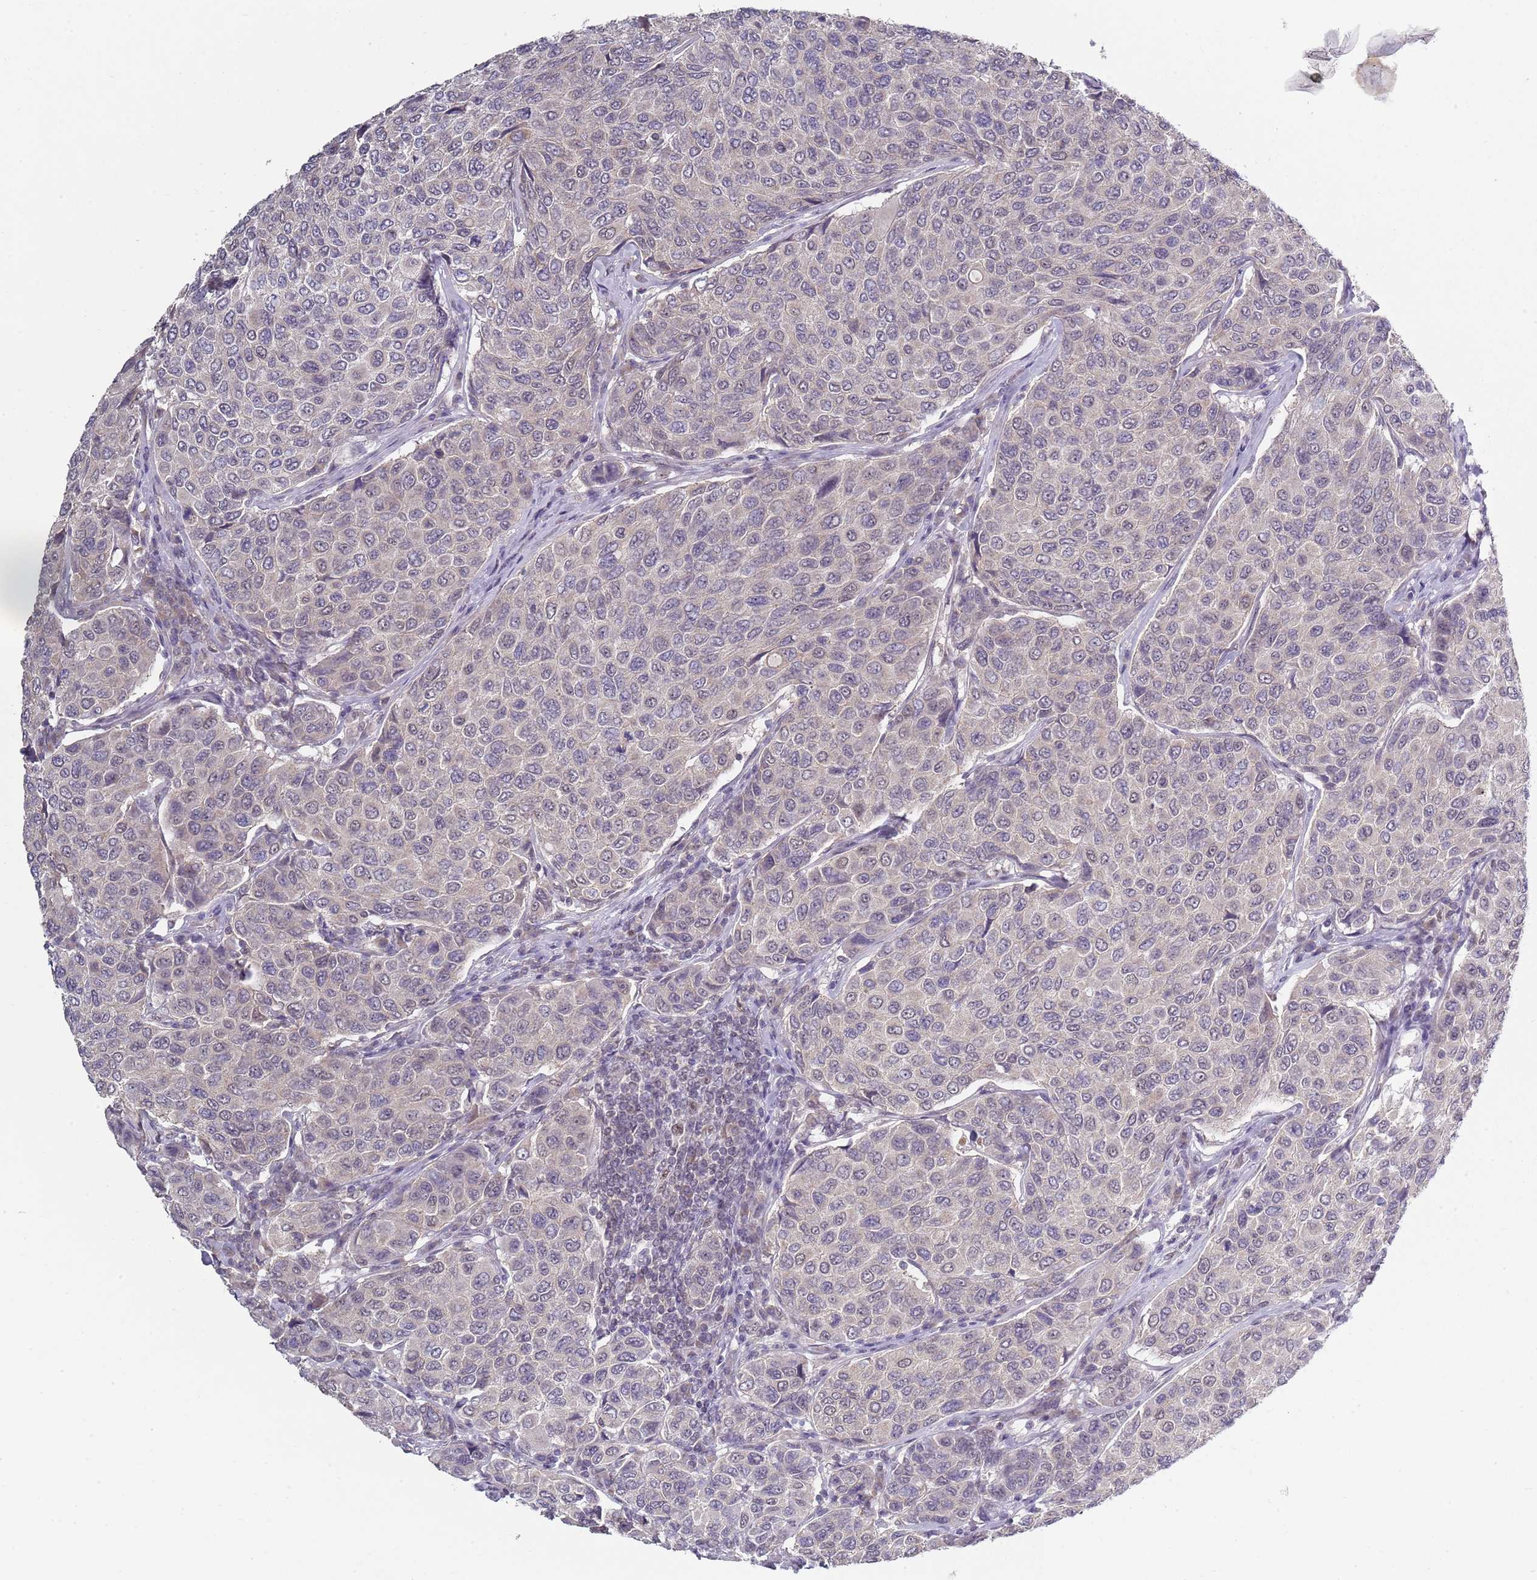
{"staining": {"intensity": "negative", "quantity": "none", "location": "none"}, "tissue": "breast cancer", "cell_type": "Tumor cells", "image_type": "cancer", "snomed": [{"axis": "morphology", "description": "Duct carcinoma"}, {"axis": "topography", "description": "Breast"}], "caption": "A micrograph of breast invasive ductal carcinoma stained for a protein displays no brown staining in tumor cells.", "gene": "SMARCAL1", "patient": {"sex": "female", "age": 55}}